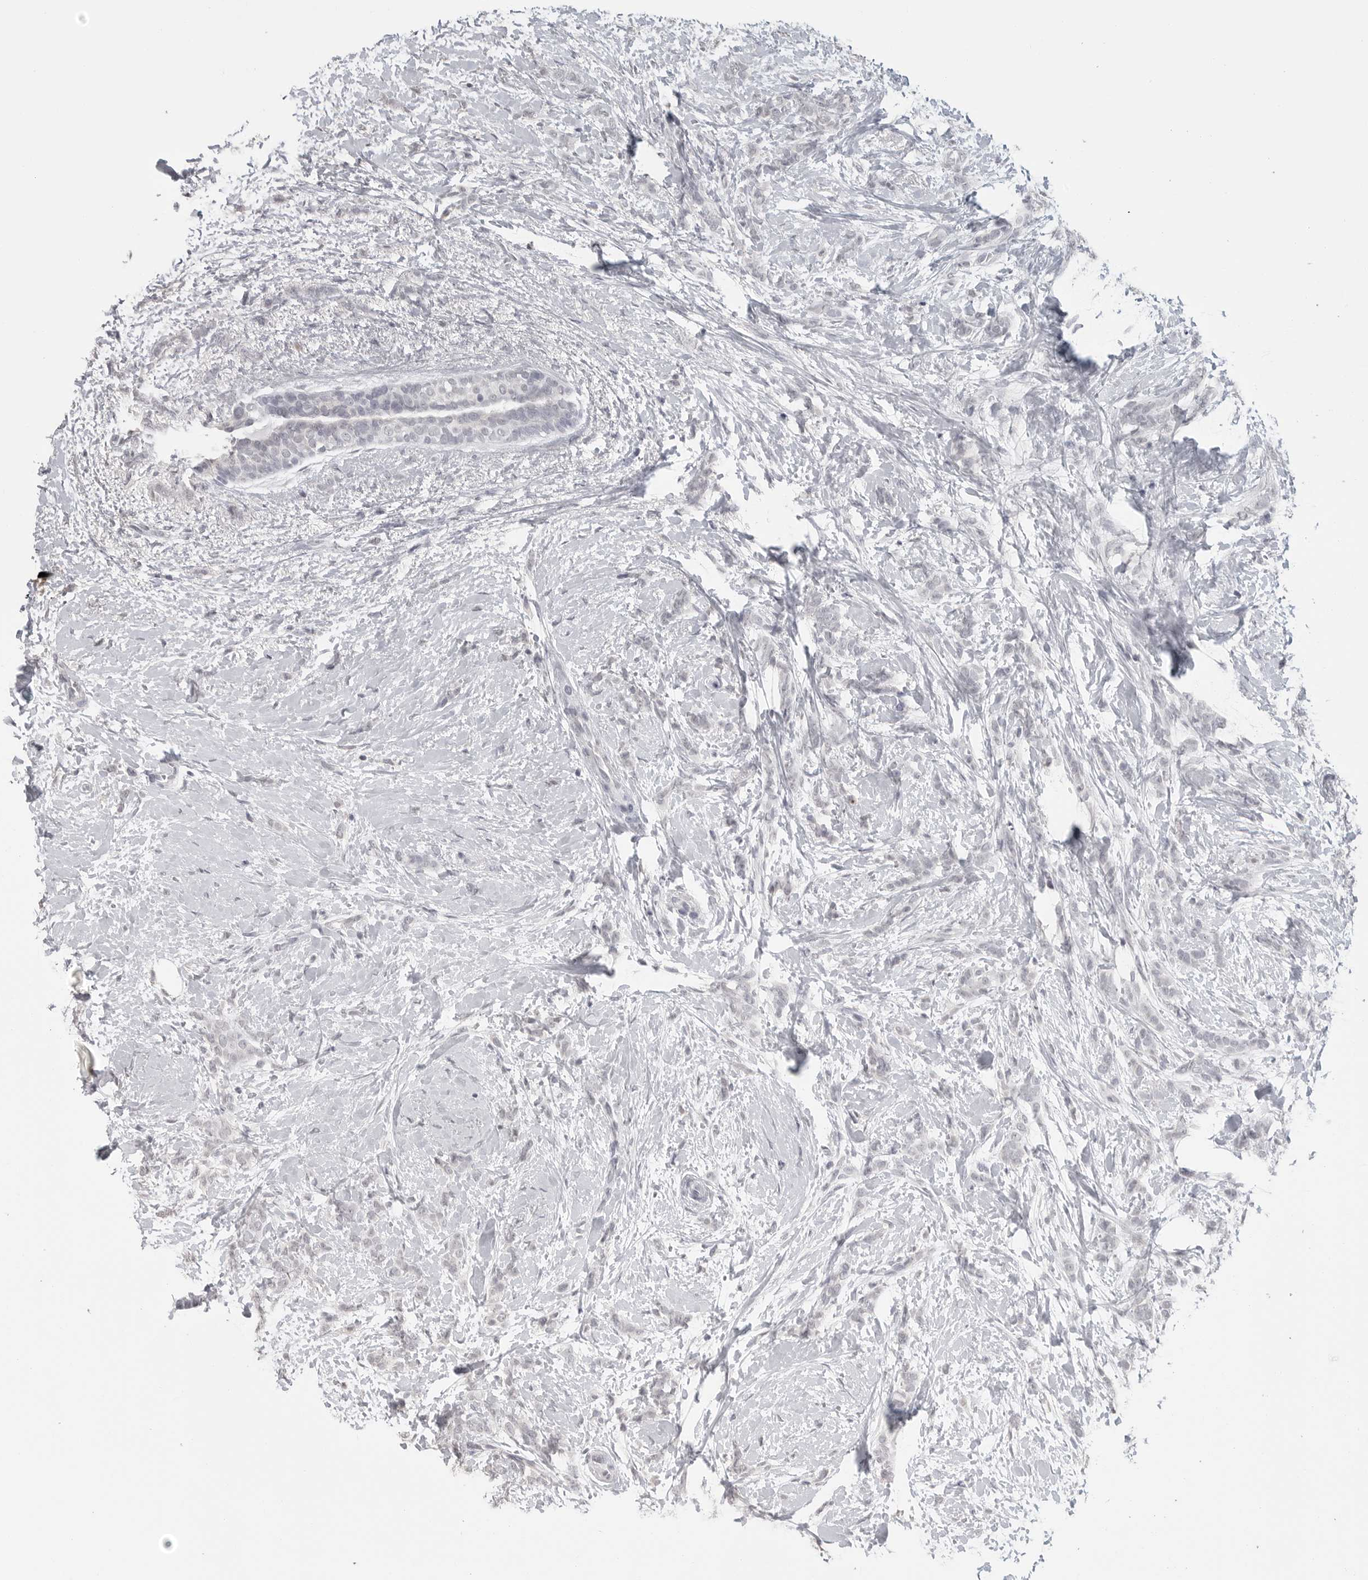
{"staining": {"intensity": "negative", "quantity": "none", "location": "none"}, "tissue": "breast cancer", "cell_type": "Tumor cells", "image_type": "cancer", "snomed": [{"axis": "morphology", "description": "Lobular carcinoma, in situ"}, {"axis": "morphology", "description": "Lobular carcinoma"}, {"axis": "topography", "description": "Breast"}], "caption": "A high-resolution image shows IHC staining of breast cancer, which reveals no significant staining in tumor cells.", "gene": "PRSS1", "patient": {"sex": "female", "age": 41}}